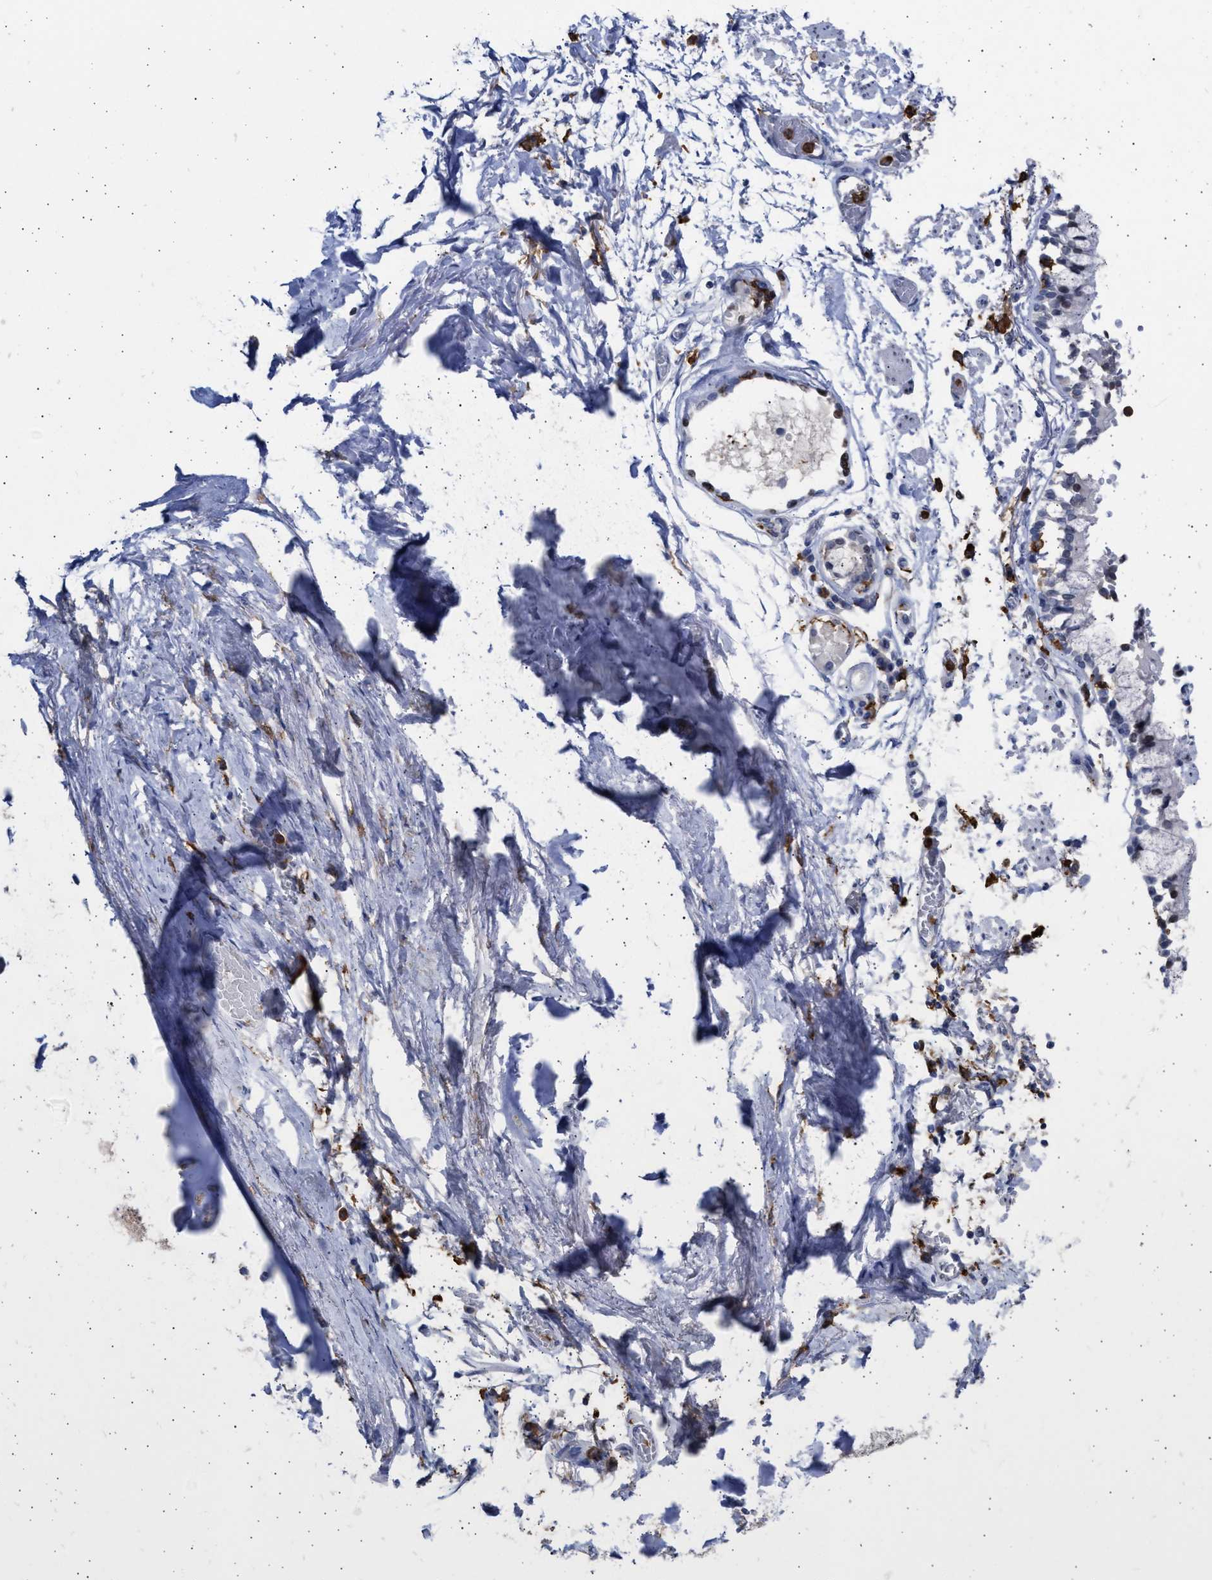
{"staining": {"intensity": "negative", "quantity": "none", "location": "none"}, "tissue": "adipose tissue", "cell_type": "Adipocytes", "image_type": "normal", "snomed": [{"axis": "morphology", "description": "Normal tissue, NOS"}, {"axis": "topography", "description": "Cartilage tissue"}, {"axis": "topography", "description": "Lung"}], "caption": "Immunohistochemistry (IHC) of benign human adipose tissue demonstrates no positivity in adipocytes. (Immunohistochemistry, brightfield microscopy, high magnification).", "gene": "FCER1A", "patient": {"sex": "female", "age": 77}}